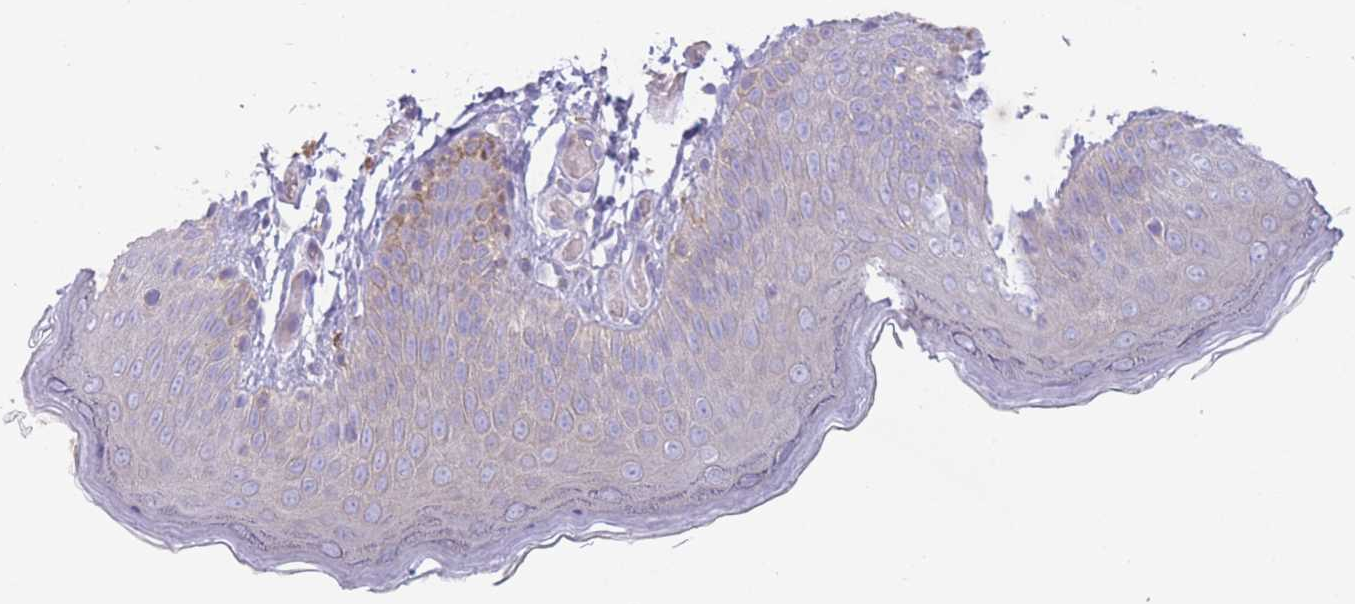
{"staining": {"intensity": "weak", "quantity": "<25%", "location": "cytoplasmic/membranous"}, "tissue": "skin", "cell_type": "Epidermal cells", "image_type": "normal", "snomed": [{"axis": "morphology", "description": "Normal tissue, NOS"}, {"axis": "topography", "description": "Anal"}], "caption": "The micrograph displays no staining of epidermal cells in normal skin.", "gene": "ST3GAL4", "patient": {"sex": "female", "age": 40}}